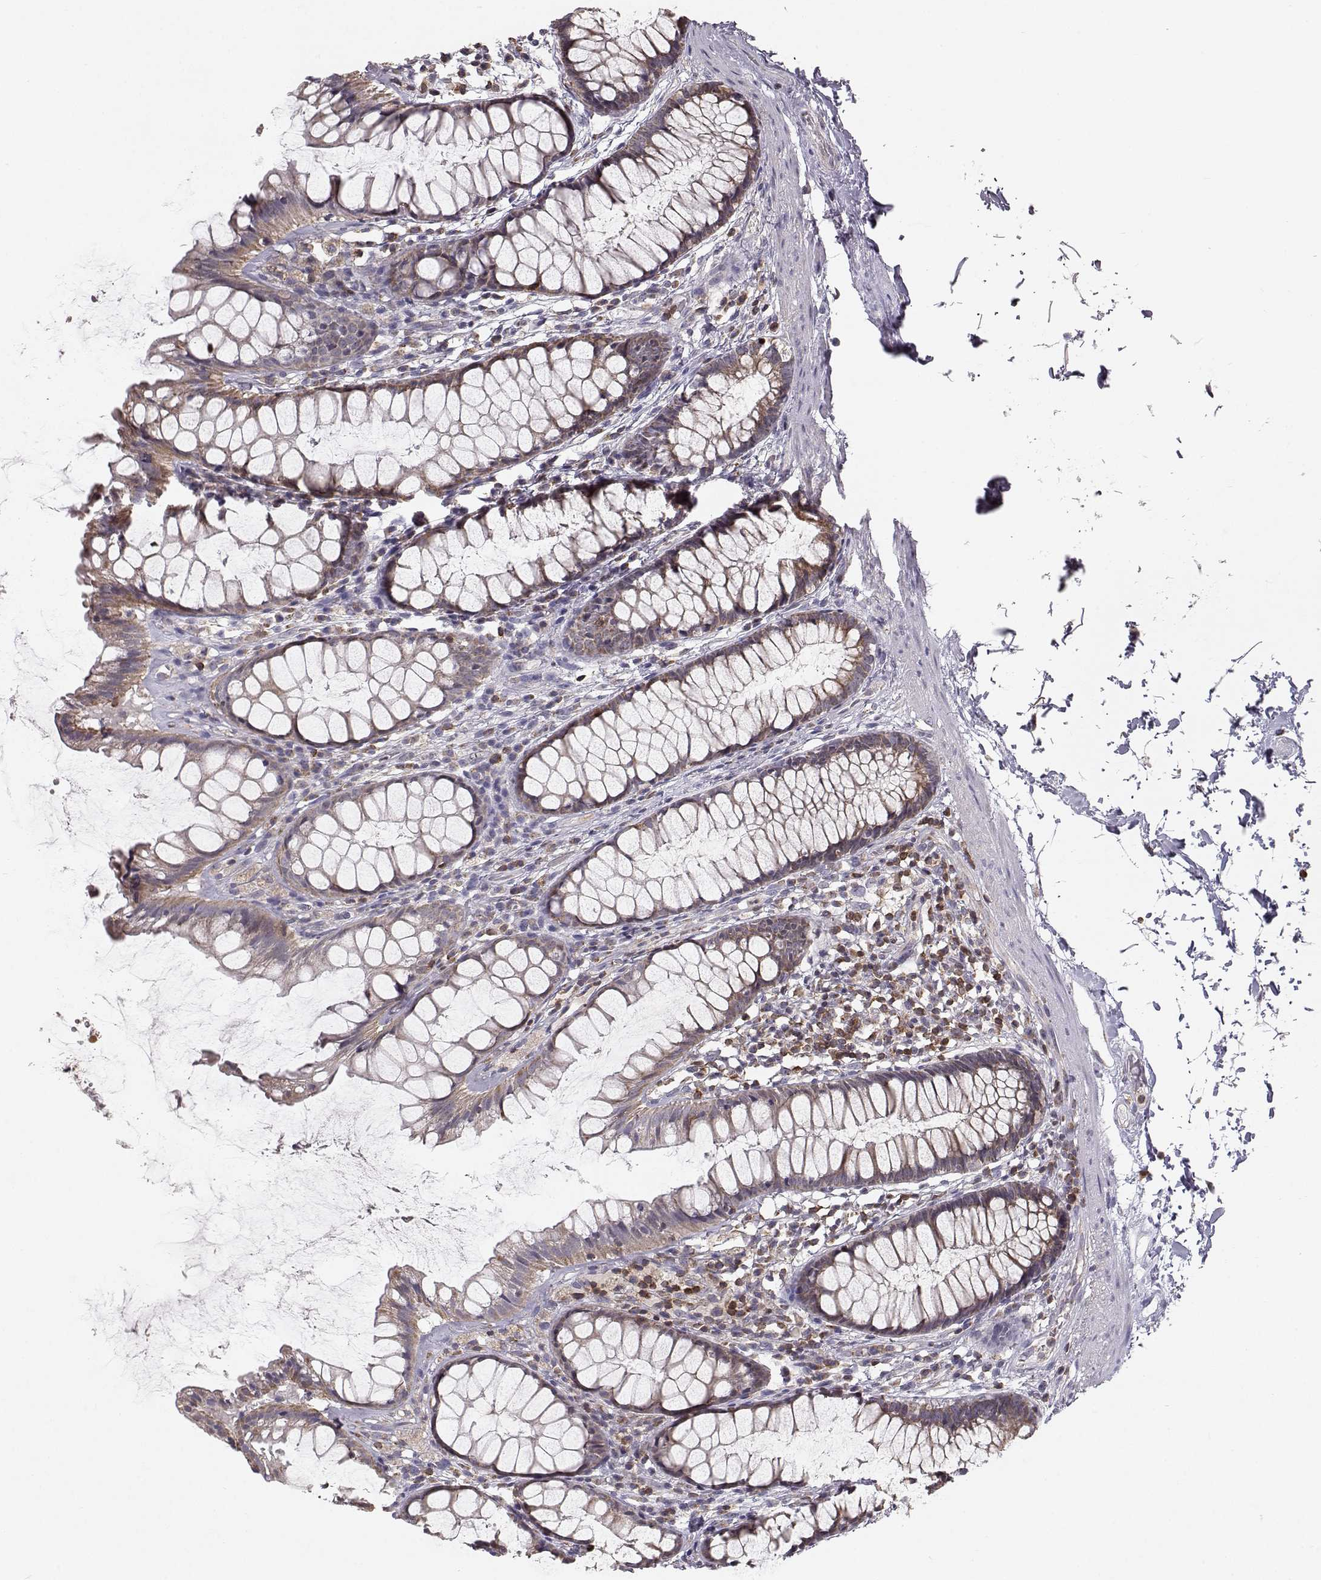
{"staining": {"intensity": "moderate", "quantity": ">75%", "location": "cytoplasmic/membranous"}, "tissue": "rectum", "cell_type": "Glandular cells", "image_type": "normal", "snomed": [{"axis": "morphology", "description": "Normal tissue, NOS"}, {"axis": "topography", "description": "Rectum"}], "caption": "High-magnification brightfield microscopy of unremarkable rectum stained with DAB (3,3'-diaminobenzidine) (brown) and counterstained with hematoxylin (blue). glandular cells exhibit moderate cytoplasmic/membranous positivity is appreciated in about>75% of cells.", "gene": "GRAP2", "patient": {"sex": "male", "age": 72}}